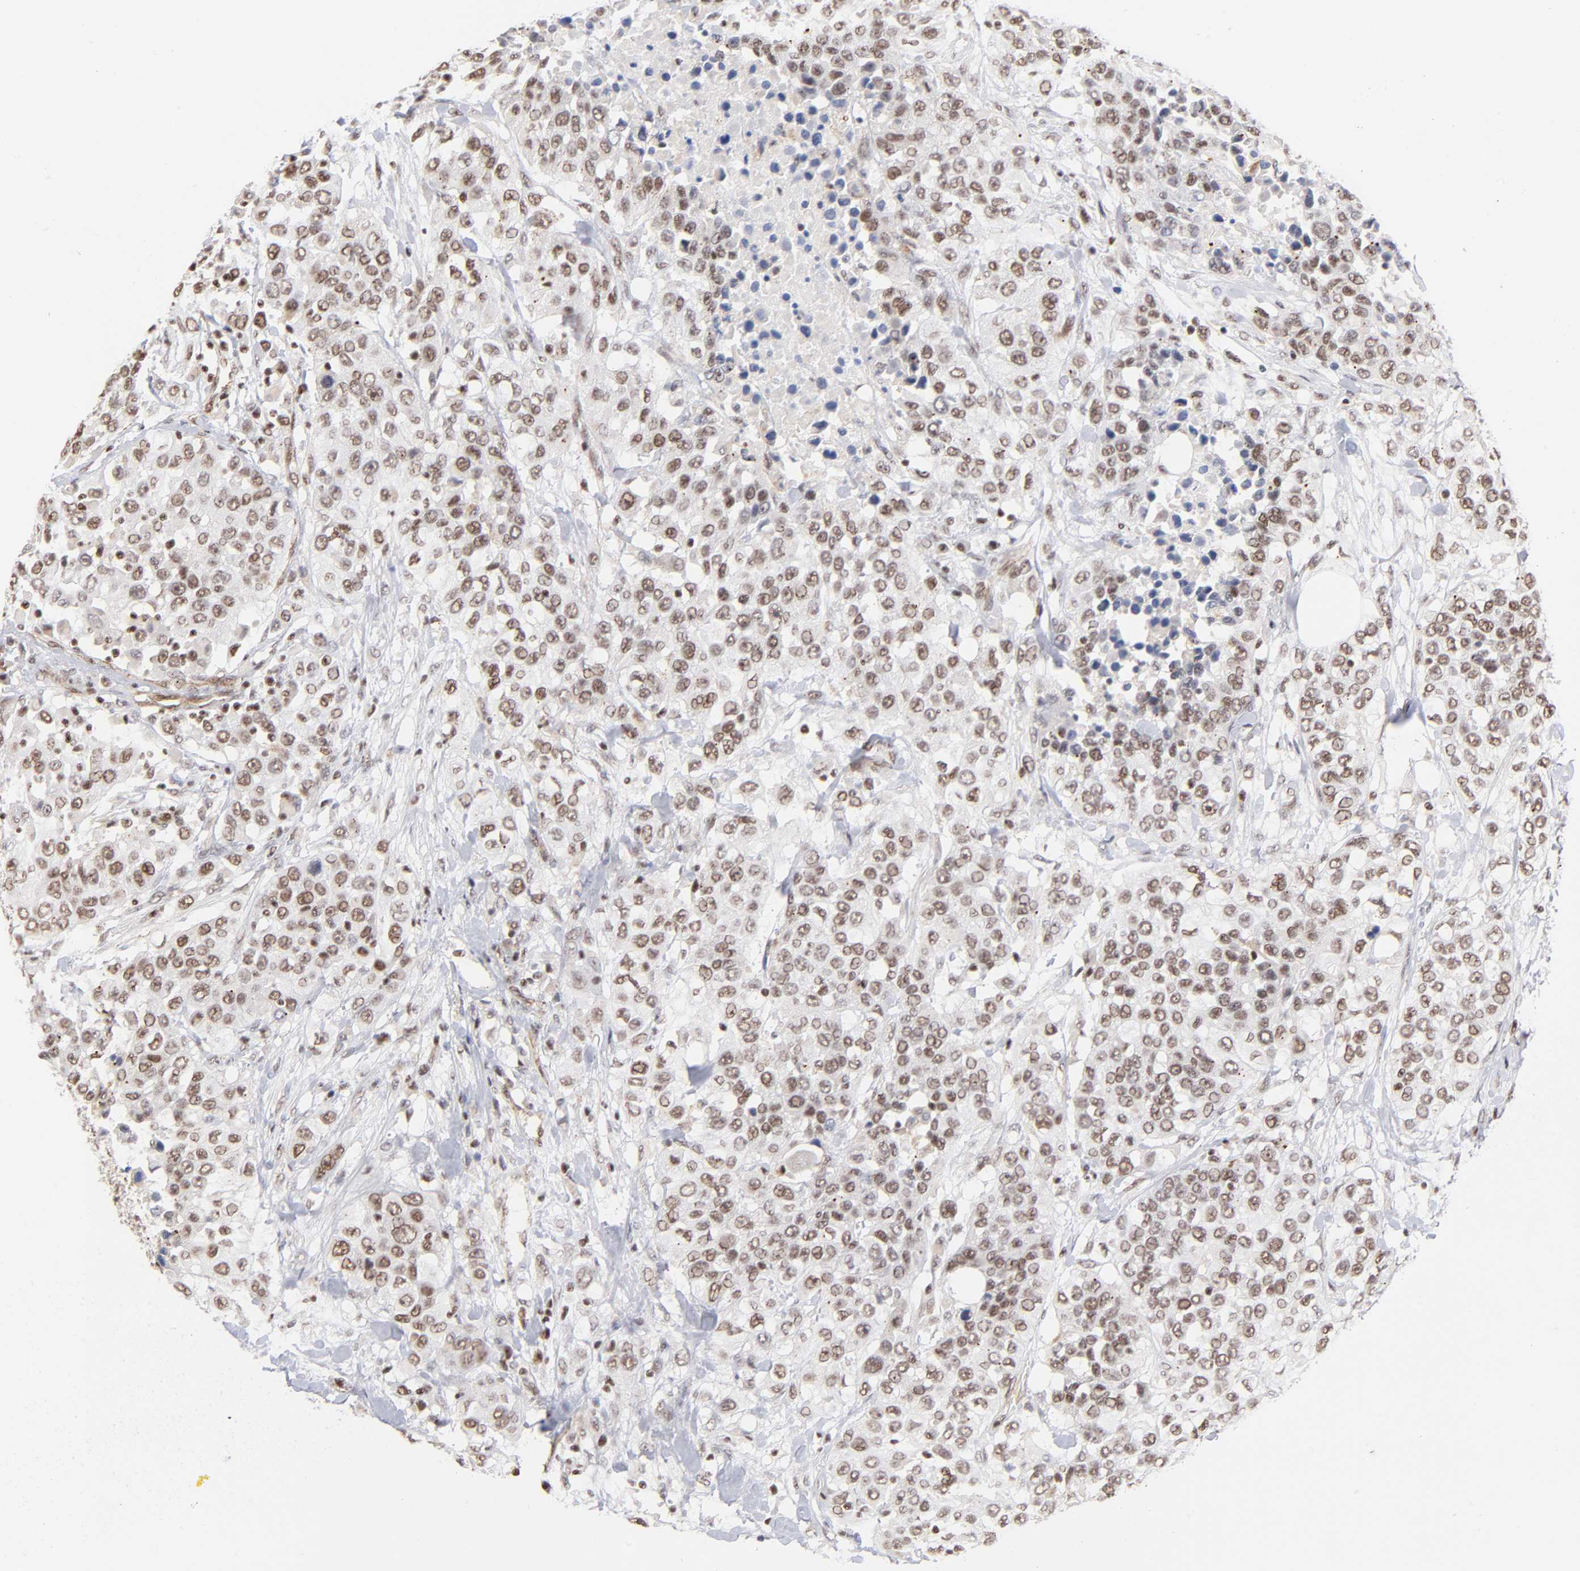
{"staining": {"intensity": "weak", "quantity": ">75%", "location": "nuclear"}, "tissue": "urothelial cancer", "cell_type": "Tumor cells", "image_type": "cancer", "snomed": [{"axis": "morphology", "description": "Urothelial carcinoma, High grade"}, {"axis": "topography", "description": "Urinary bladder"}], "caption": "Immunohistochemical staining of urothelial carcinoma (high-grade) reveals weak nuclear protein positivity in approximately >75% of tumor cells.", "gene": "GABPA", "patient": {"sex": "female", "age": 80}}